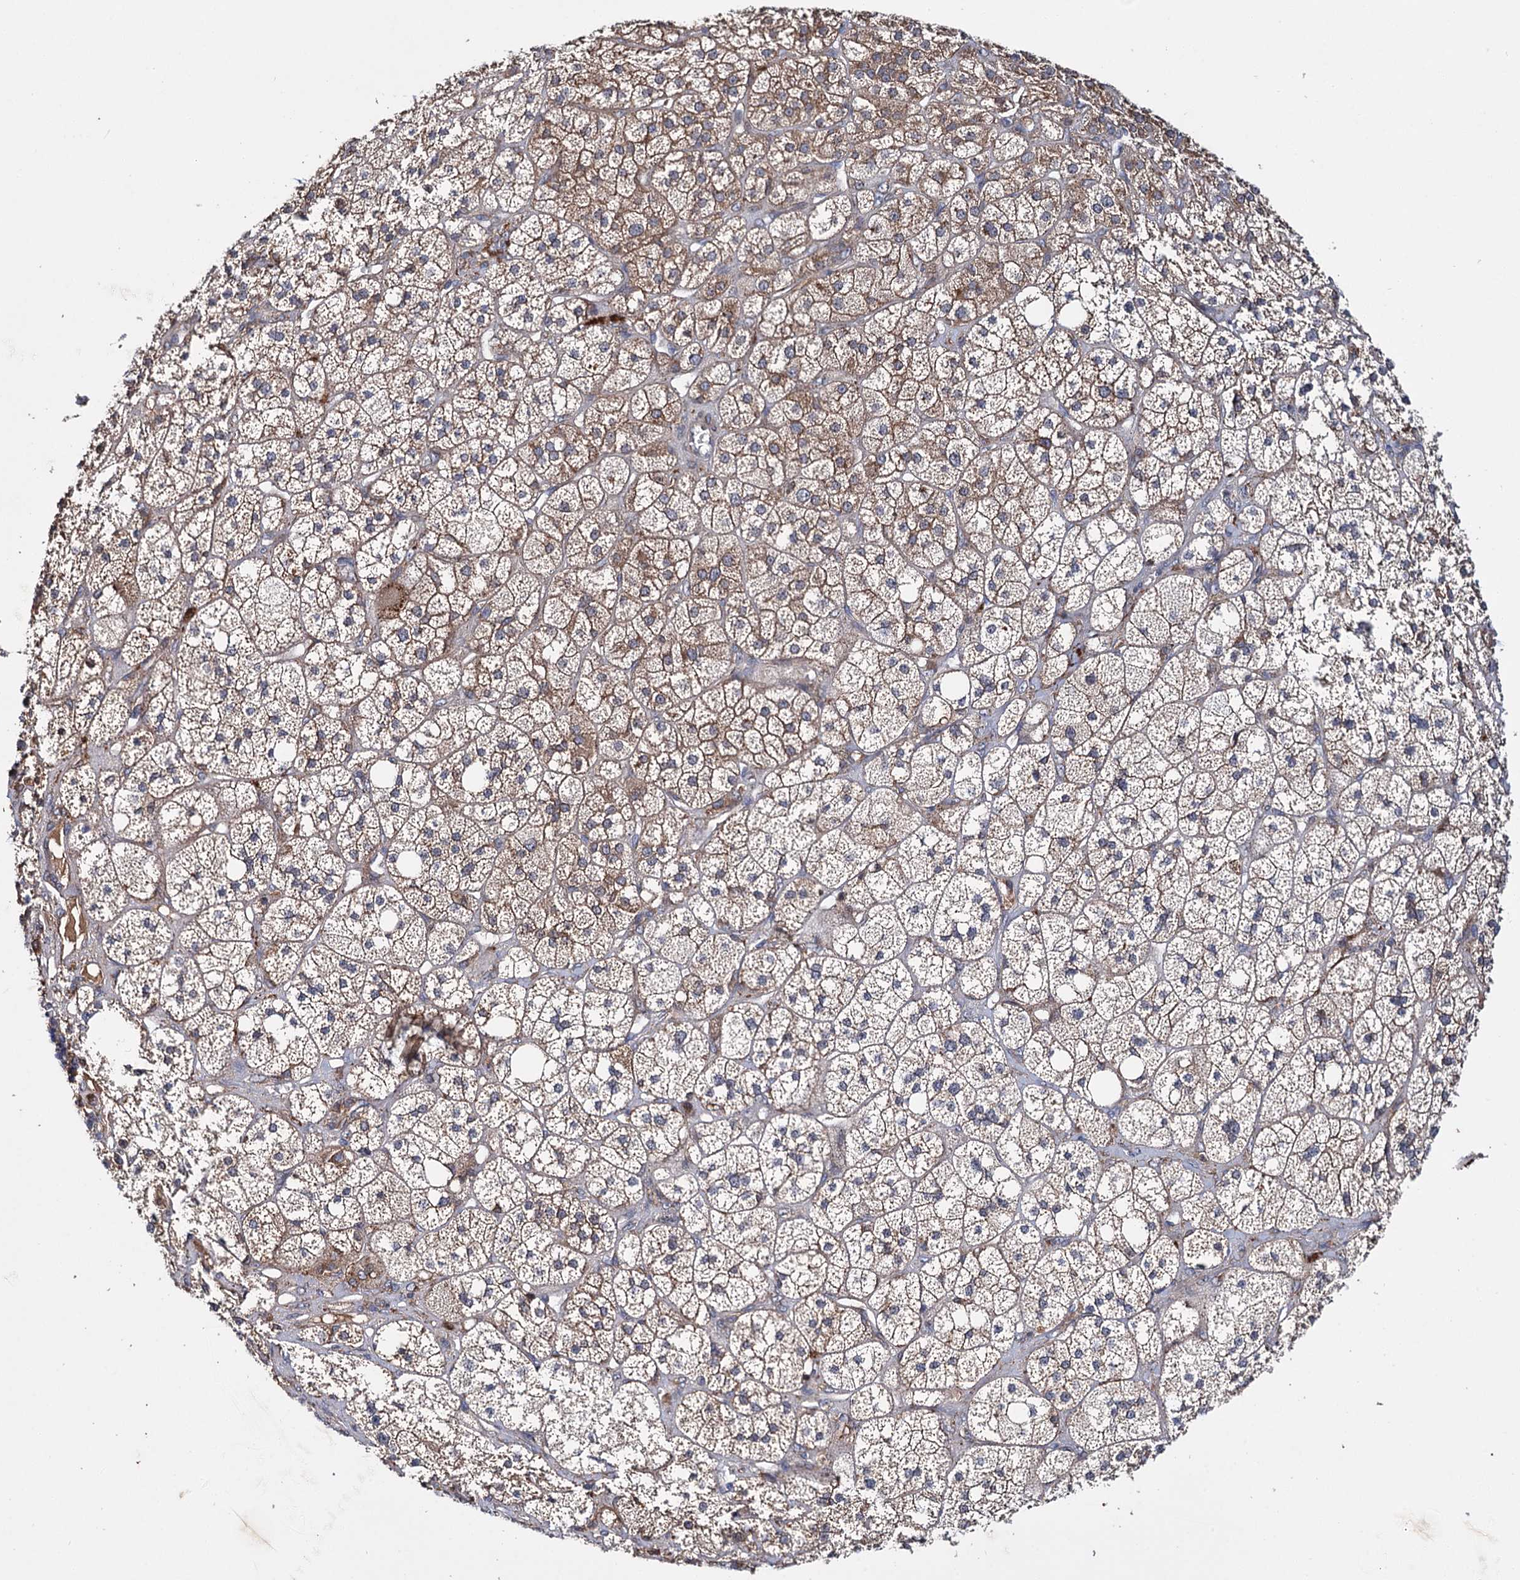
{"staining": {"intensity": "moderate", "quantity": "25%-75%", "location": "cytoplasmic/membranous"}, "tissue": "adrenal gland", "cell_type": "Glandular cells", "image_type": "normal", "snomed": [{"axis": "morphology", "description": "Normal tissue, NOS"}, {"axis": "topography", "description": "Adrenal gland"}], "caption": "IHC staining of normal adrenal gland, which displays medium levels of moderate cytoplasmic/membranous expression in approximately 25%-75% of glandular cells indicating moderate cytoplasmic/membranous protein staining. The staining was performed using DAB (3,3'-diaminobenzidine) (brown) for protein detection and nuclei were counterstained in hematoxylin (blue).", "gene": "PTPN3", "patient": {"sex": "male", "age": 61}}